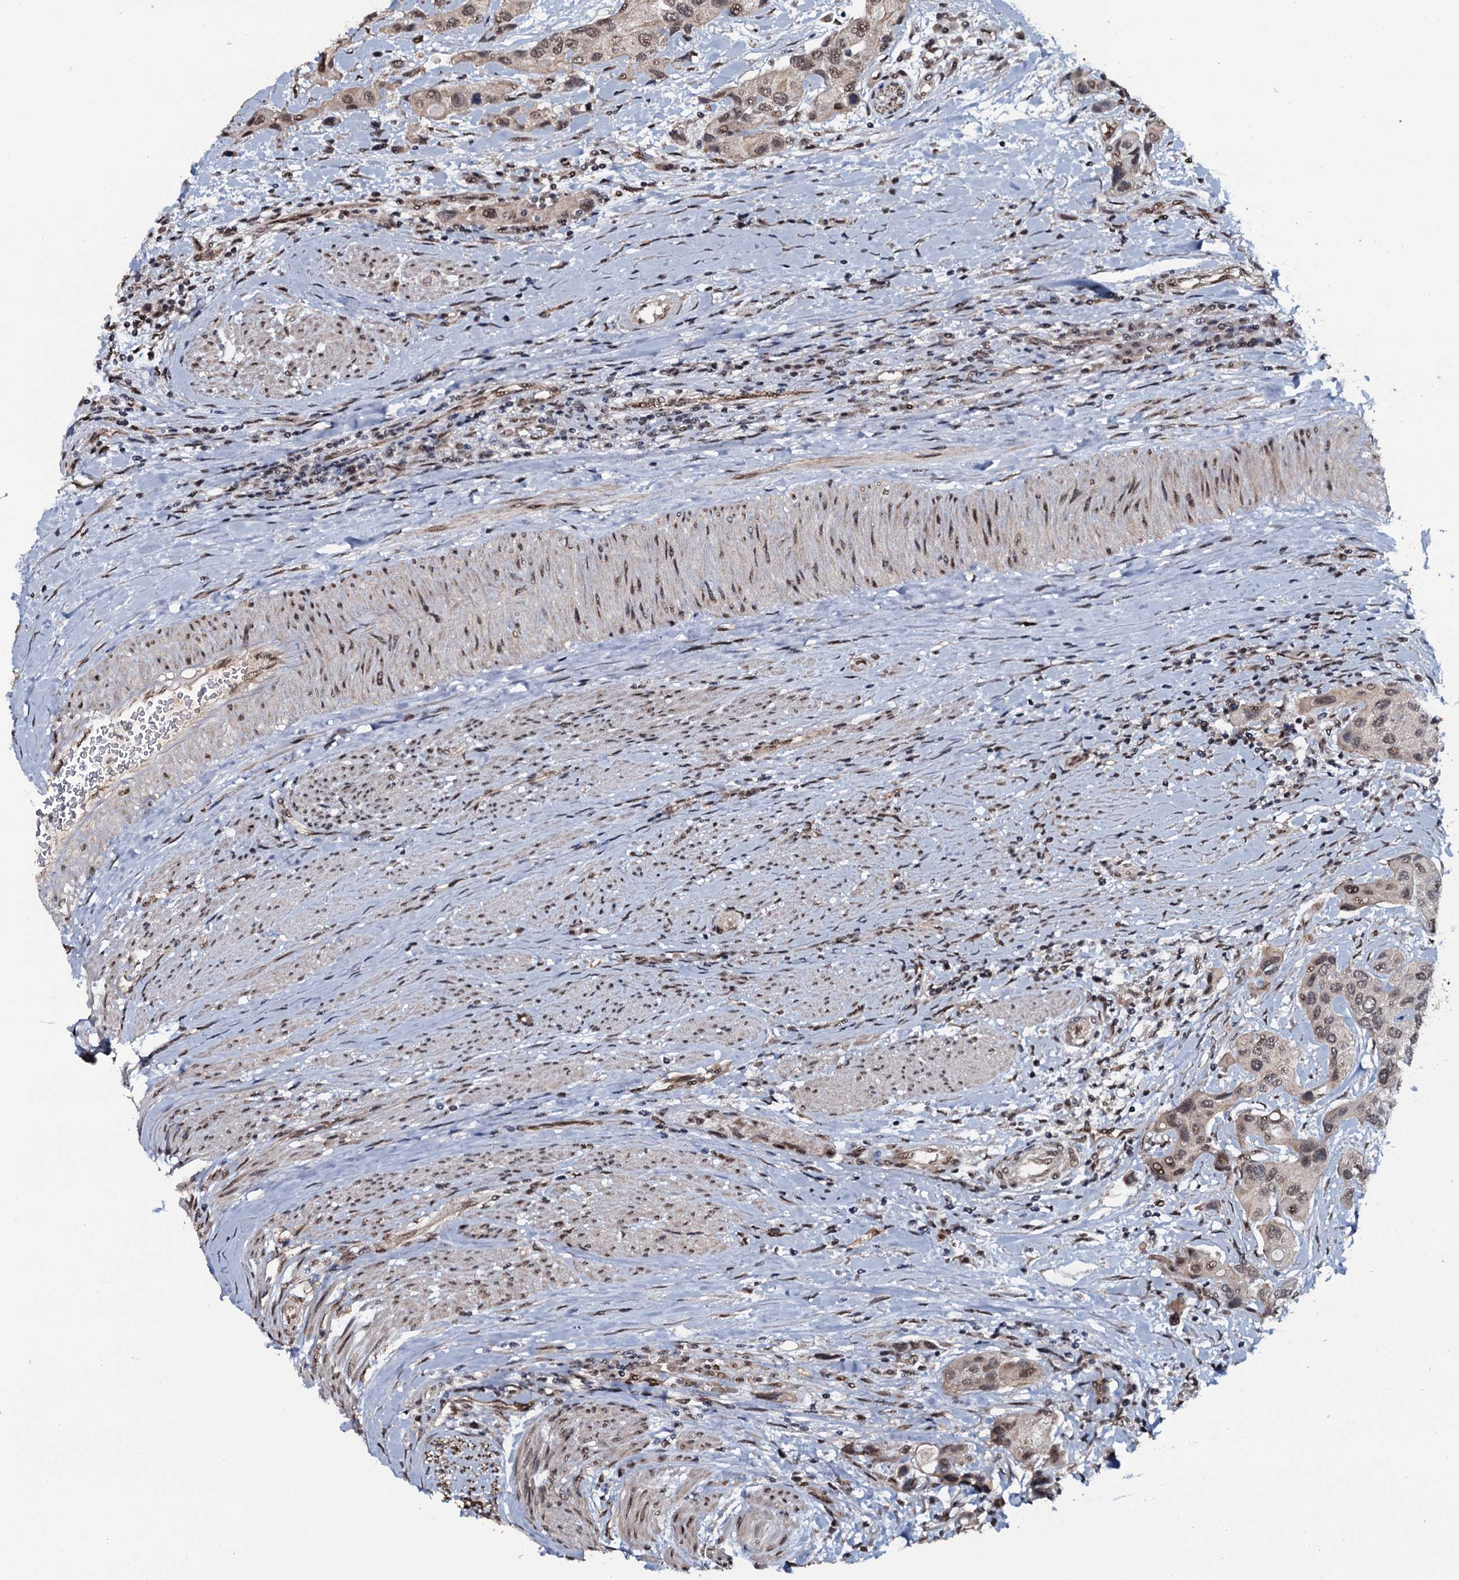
{"staining": {"intensity": "moderate", "quantity": "25%-75%", "location": "nuclear"}, "tissue": "urothelial cancer", "cell_type": "Tumor cells", "image_type": "cancer", "snomed": [{"axis": "morphology", "description": "Normal tissue, NOS"}, {"axis": "morphology", "description": "Urothelial carcinoma, High grade"}, {"axis": "topography", "description": "Vascular tissue"}, {"axis": "topography", "description": "Urinary bladder"}], "caption": "This image displays high-grade urothelial carcinoma stained with immunohistochemistry to label a protein in brown. The nuclear of tumor cells show moderate positivity for the protein. Nuclei are counter-stained blue.", "gene": "SH2D4B", "patient": {"sex": "female", "age": 56}}